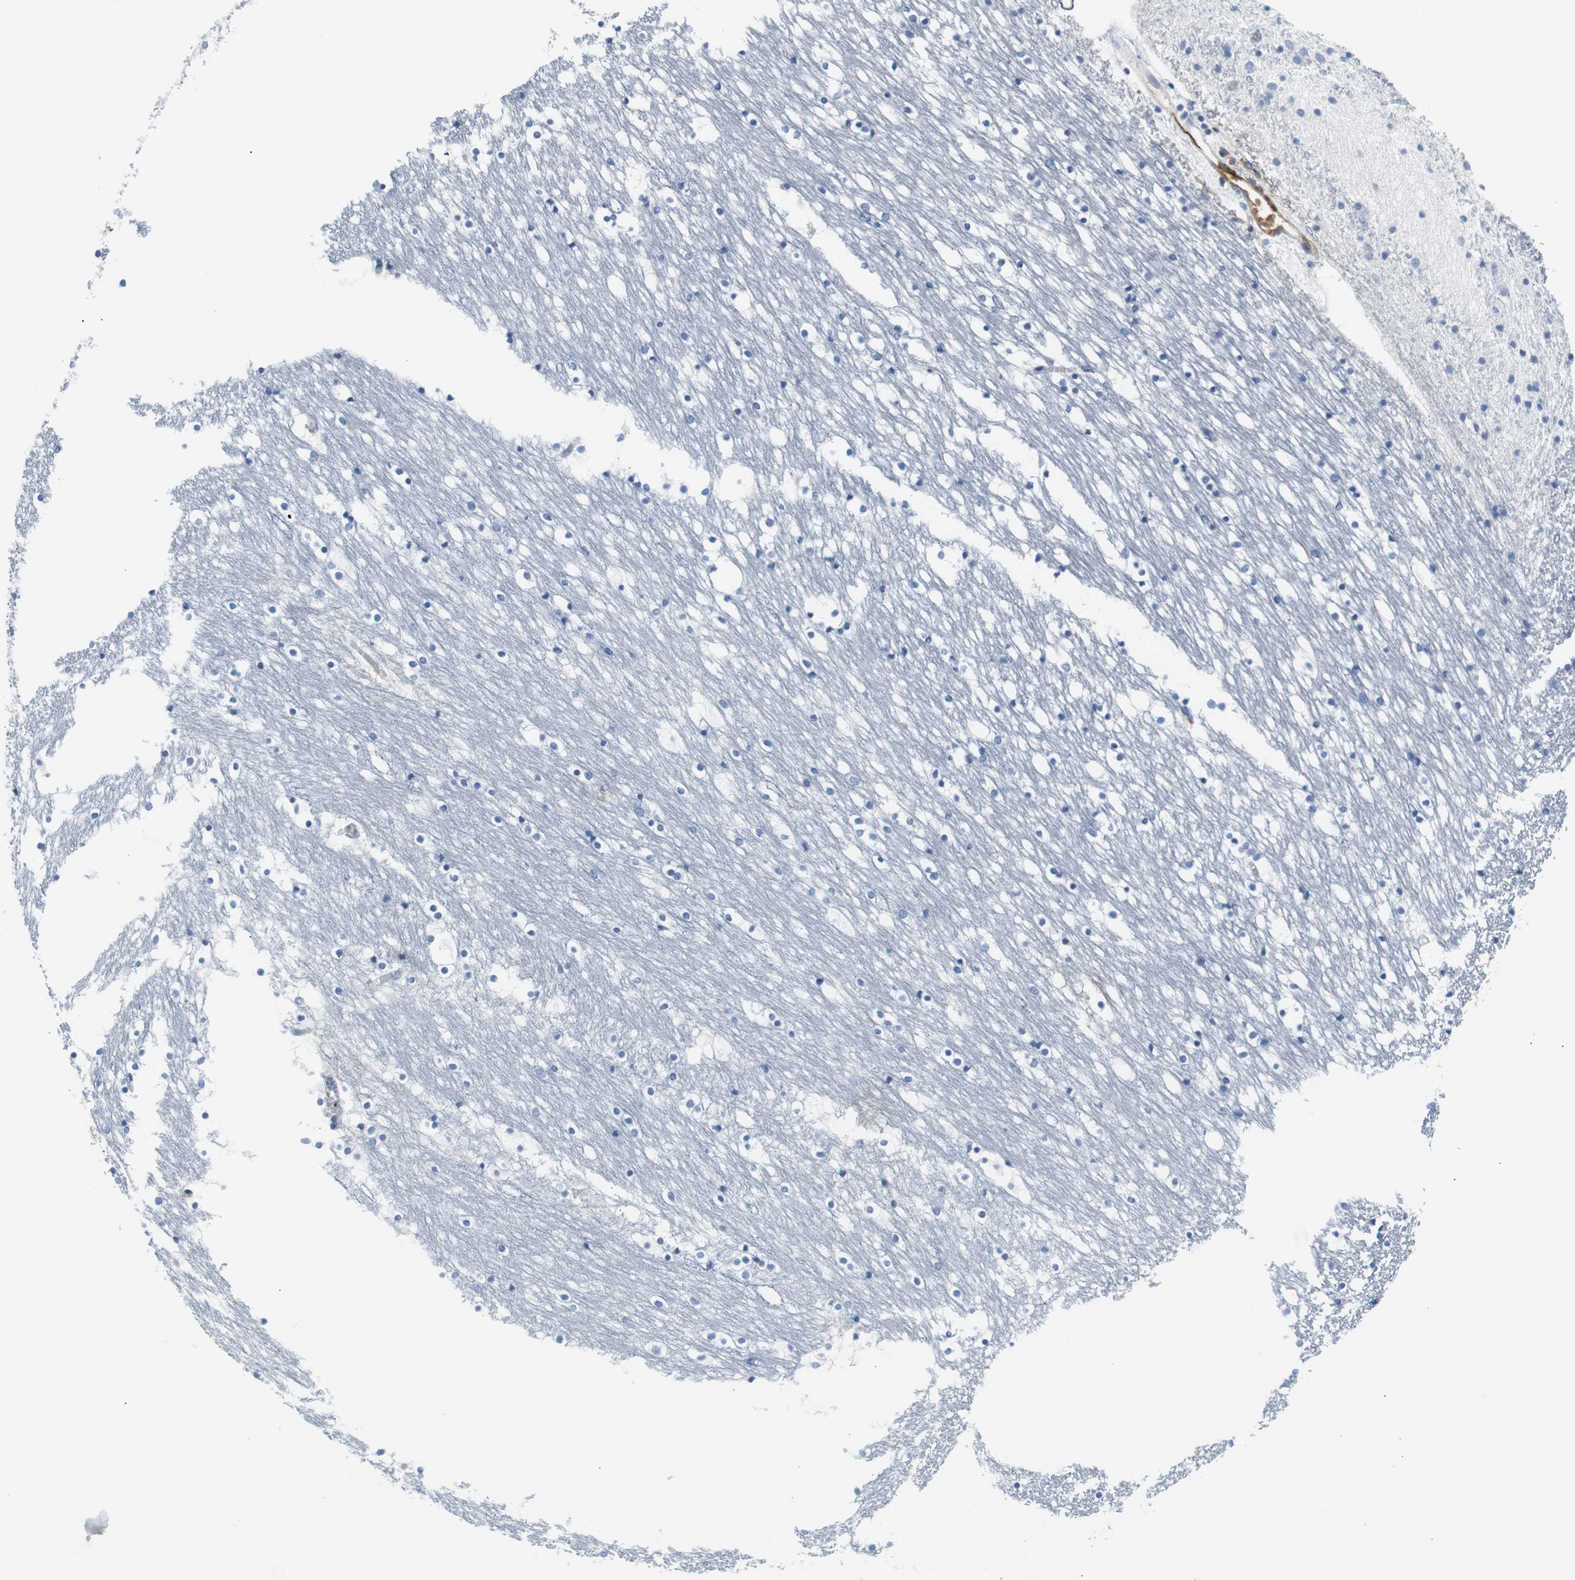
{"staining": {"intensity": "negative", "quantity": "none", "location": "none"}, "tissue": "caudate", "cell_type": "Glial cells", "image_type": "normal", "snomed": [{"axis": "morphology", "description": "Normal tissue, NOS"}, {"axis": "topography", "description": "Lateral ventricle wall"}], "caption": "Immunohistochemical staining of unremarkable caudate shows no significant expression in glial cells. (DAB immunohistochemistry (IHC), high magnification).", "gene": "APCS", "patient": {"sex": "male", "age": 45}}